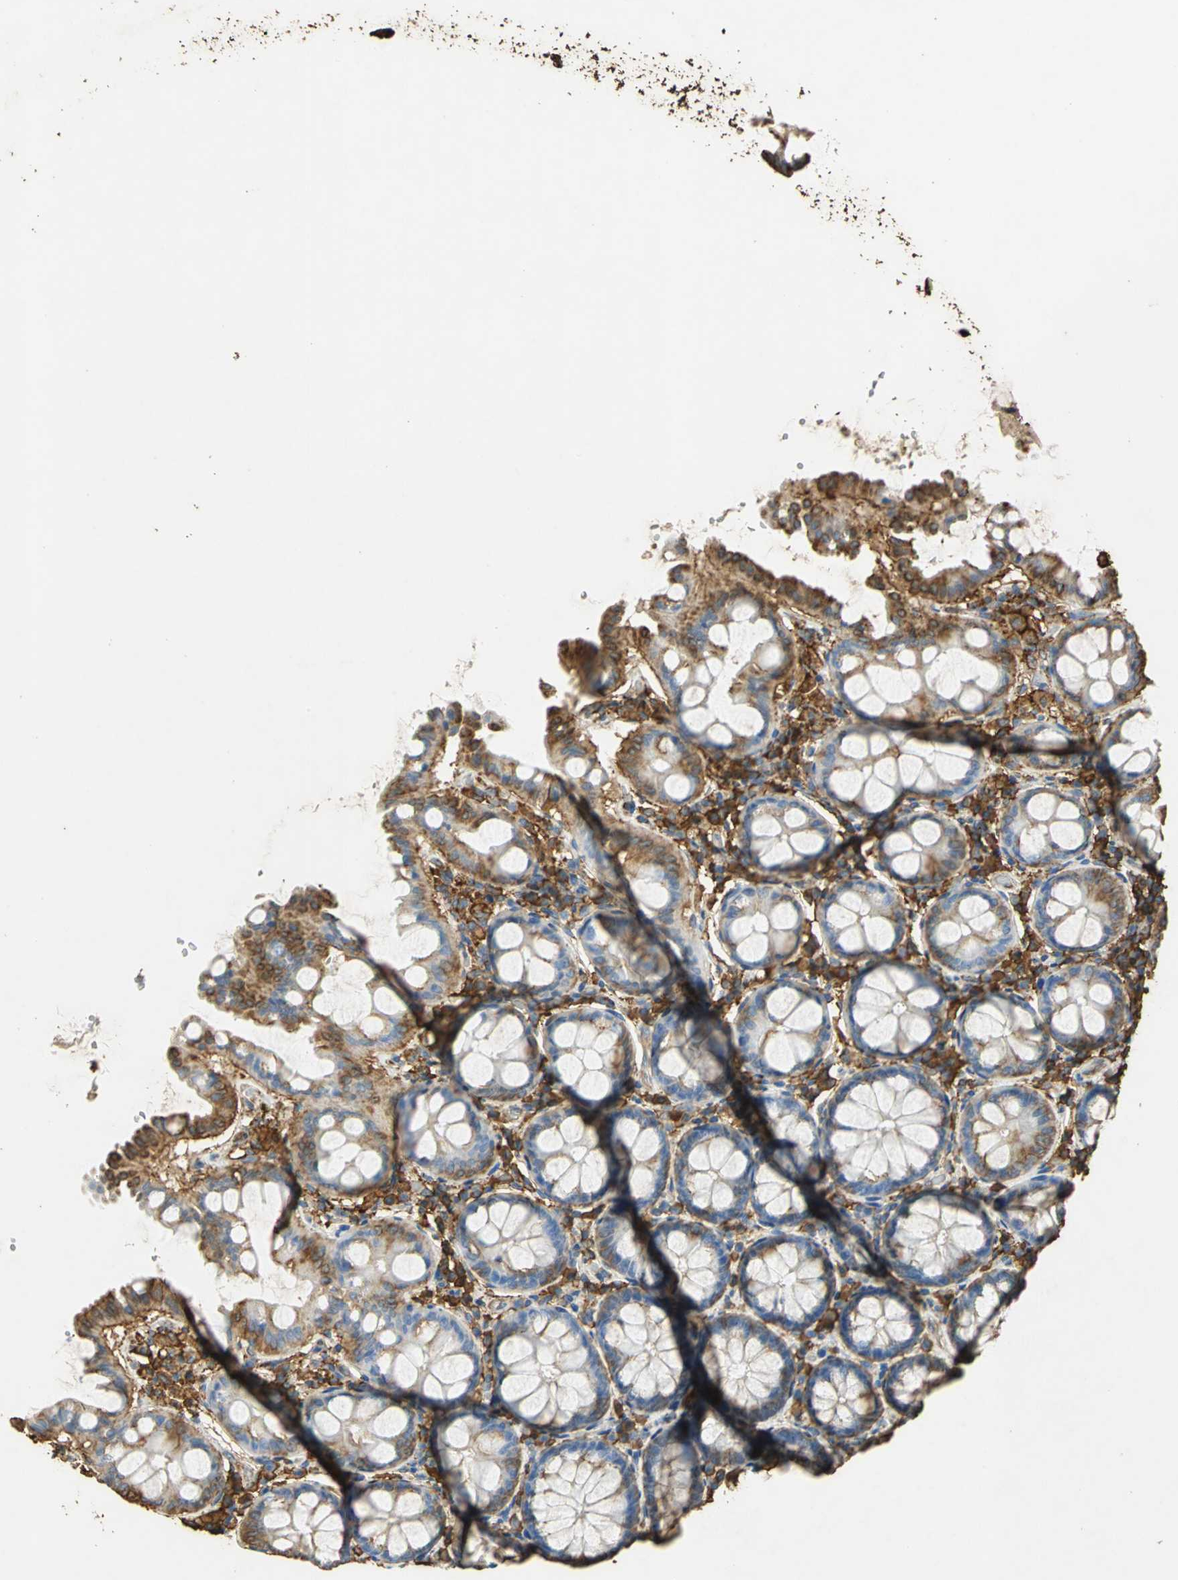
{"staining": {"intensity": "moderate", "quantity": ">75%", "location": "cytoplasmic/membranous"}, "tissue": "colon", "cell_type": "Glandular cells", "image_type": "normal", "snomed": [{"axis": "morphology", "description": "Normal tissue, NOS"}, {"axis": "topography", "description": "Colon"}], "caption": "Glandular cells show medium levels of moderate cytoplasmic/membranous positivity in about >75% of cells in normal colon. The staining is performed using DAB (3,3'-diaminobenzidine) brown chromogen to label protein expression. The nuclei are counter-stained blue using hematoxylin.", "gene": "HSP90B1", "patient": {"sex": "female", "age": 61}}